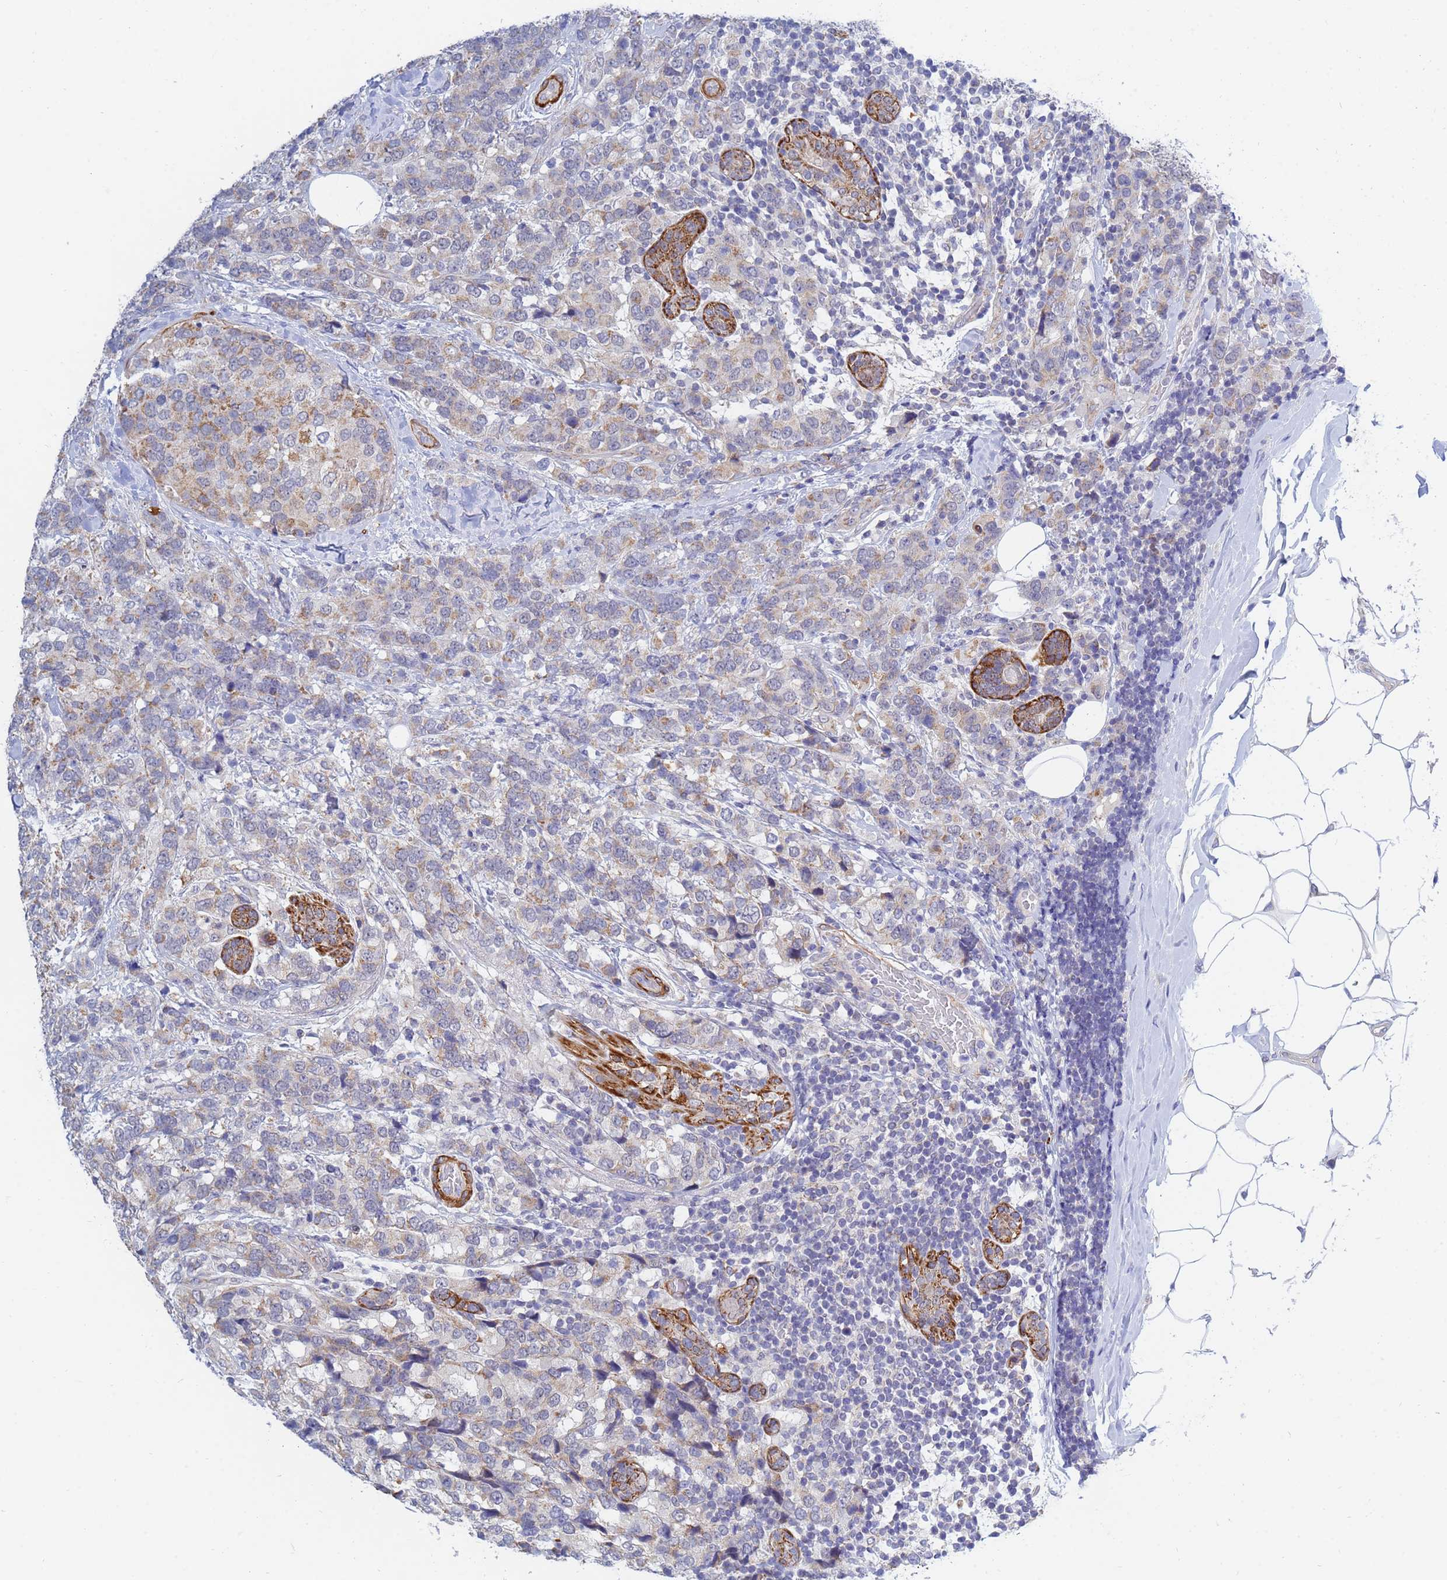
{"staining": {"intensity": "weak", "quantity": "25%-75%", "location": "cytoplasmic/membranous"}, "tissue": "breast cancer", "cell_type": "Tumor cells", "image_type": "cancer", "snomed": [{"axis": "morphology", "description": "Lobular carcinoma"}, {"axis": "topography", "description": "Breast"}], "caption": "Protein analysis of lobular carcinoma (breast) tissue demonstrates weak cytoplasmic/membranous staining in about 25%-75% of tumor cells. Using DAB (brown) and hematoxylin (blue) stains, captured at high magnification using brightfield microscopy.", "gene": "SDR39U1", "patient": {"sex": "female", "age": 59}}